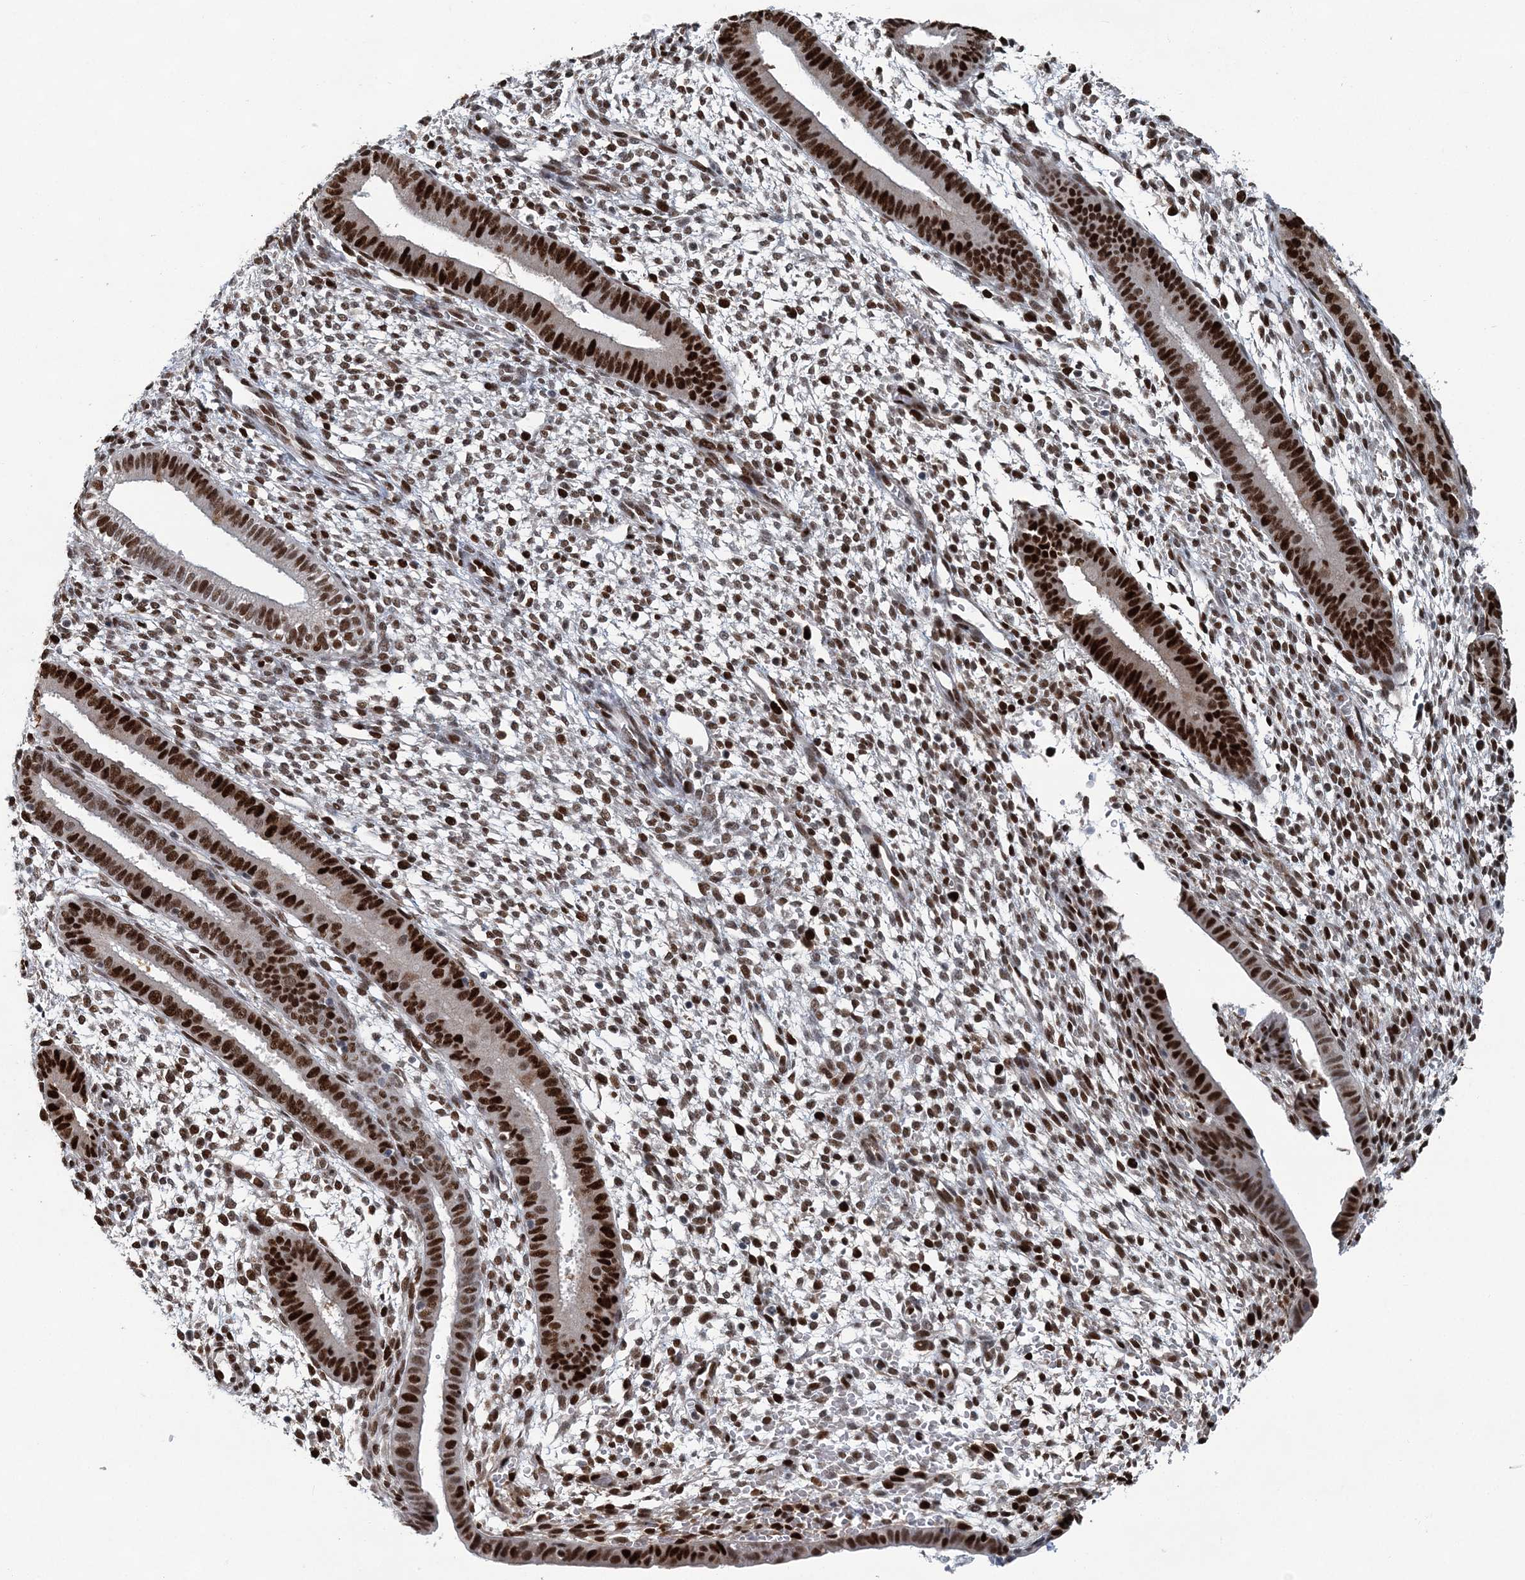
{"staining": {"intensity": "moderate", "quantity": "25%-75%", "location": "nuclear"}, "tissue": "endometrium", "cell_type": "Cells in endometrial stroma", "image_type": "normal", "snomed": [{"axis": "morphology", "description": "Normal tissue, NOS"}, {"axis": "topography", "description": "Endometrium"}], "caption": "DAB immunohistochemical staining of benign endometrium demonstrates moderate nuclear protein positivity in approximately 25%-75% of cells in endometrial stroma. Nuclei are stained in blue.", "gene": "HAT1", "patient": {"sex": "female", "age": 46}}